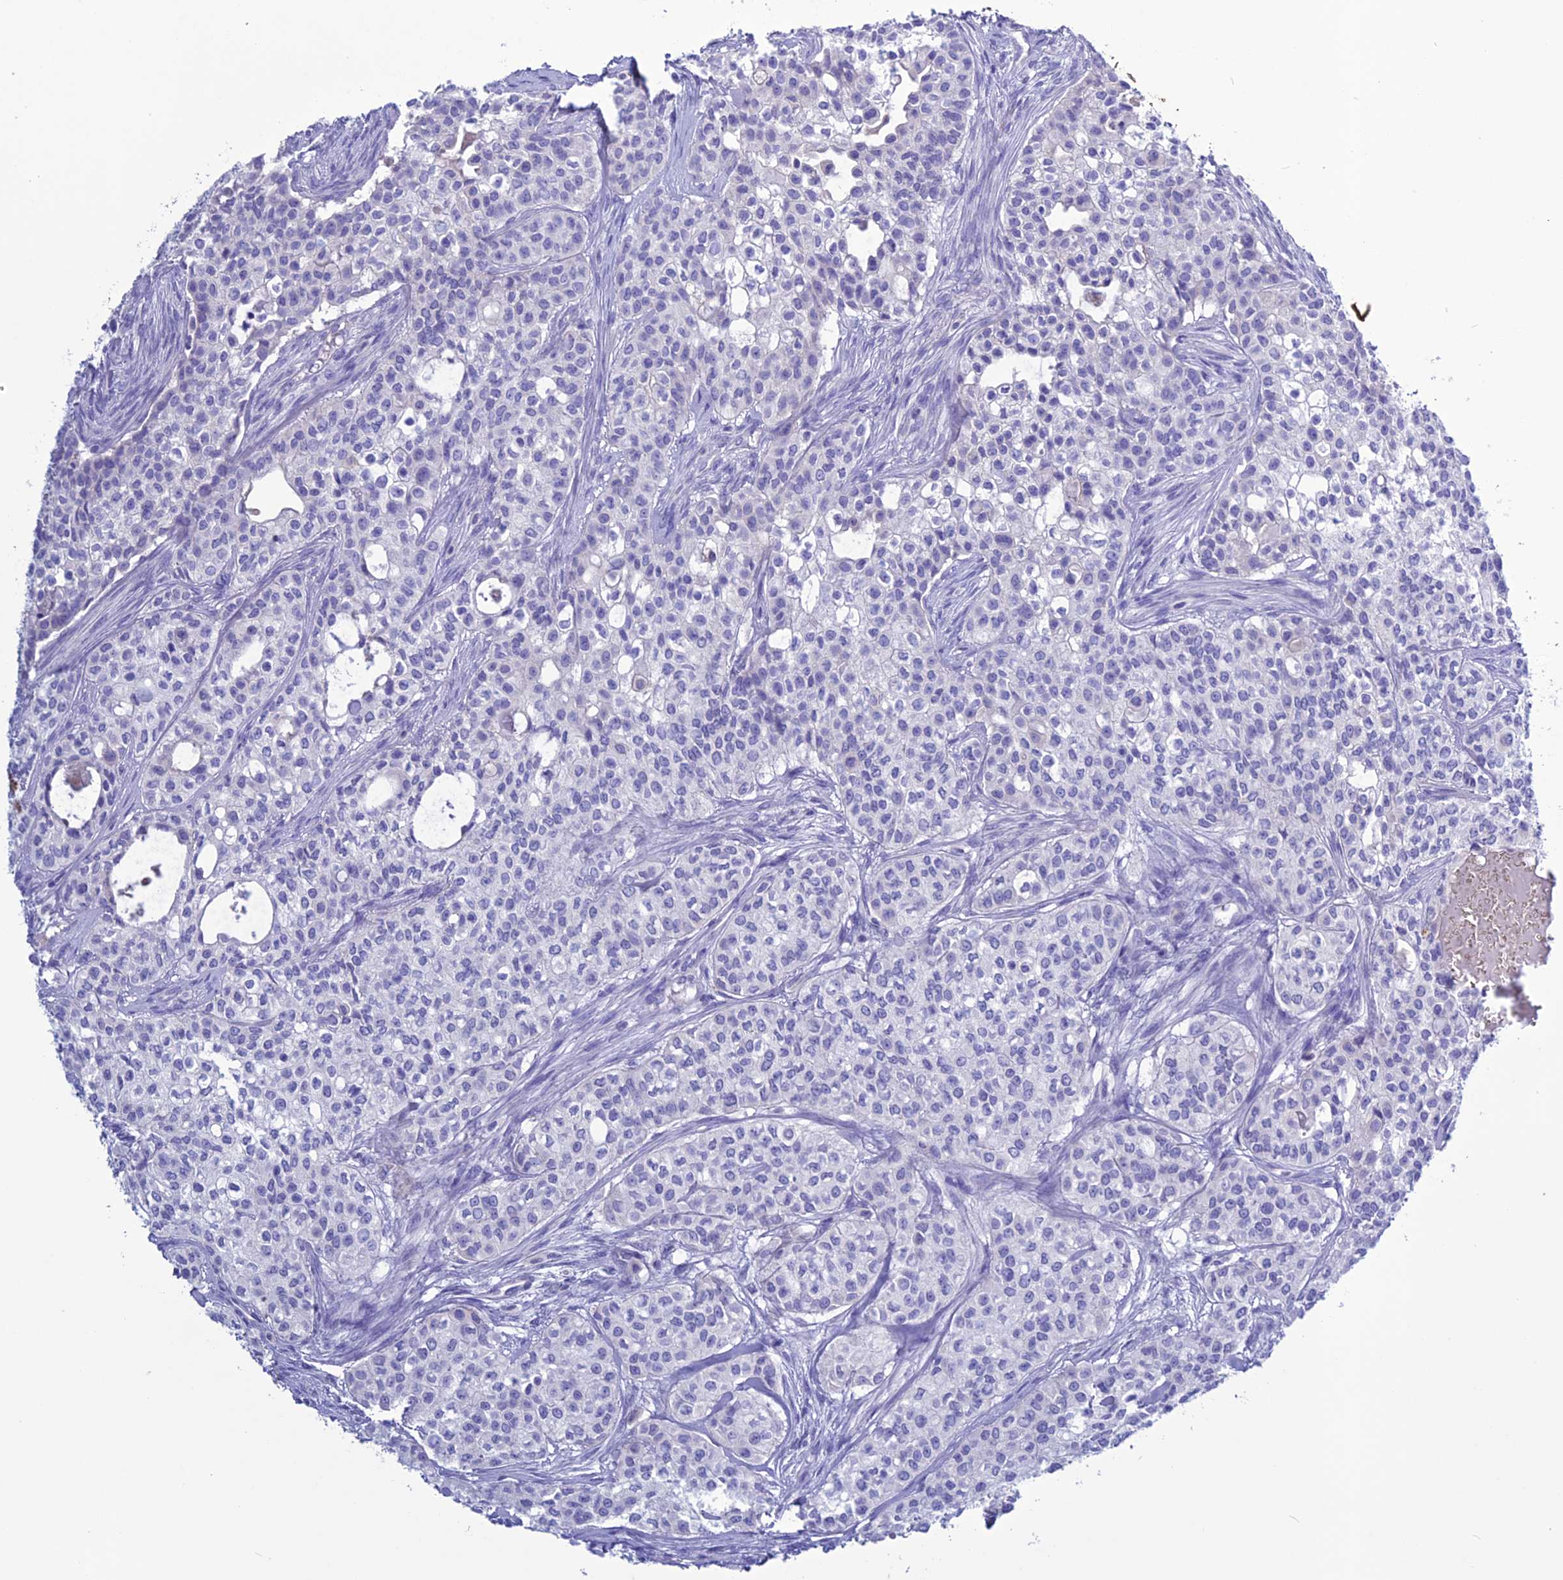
{"staining": {"intensity": "negative", "quantity": "none", "location": "none"}, "tissue": "head and neck cancer", "cell_type": "Tumor cells", "image_type": "cancer", "snomed": [{"axis": "morphology", "description": "Adenocarcinoma, NOS"}, {"axis": "topography", "description": "Head-Neck"}], "caption": "Immunohistochemistry photomicrograph of neoplastic tissue: adenocarcinoma (head and neck) stained with DAB (3,3'-diaminobenzidine) exhibits no significant protein positivity in tumor cells. (Brightfield microscopy of DAB IHC at high magnification).", "gene": "CLEC2L", "patient": {"sex": "male", "age": 81}}